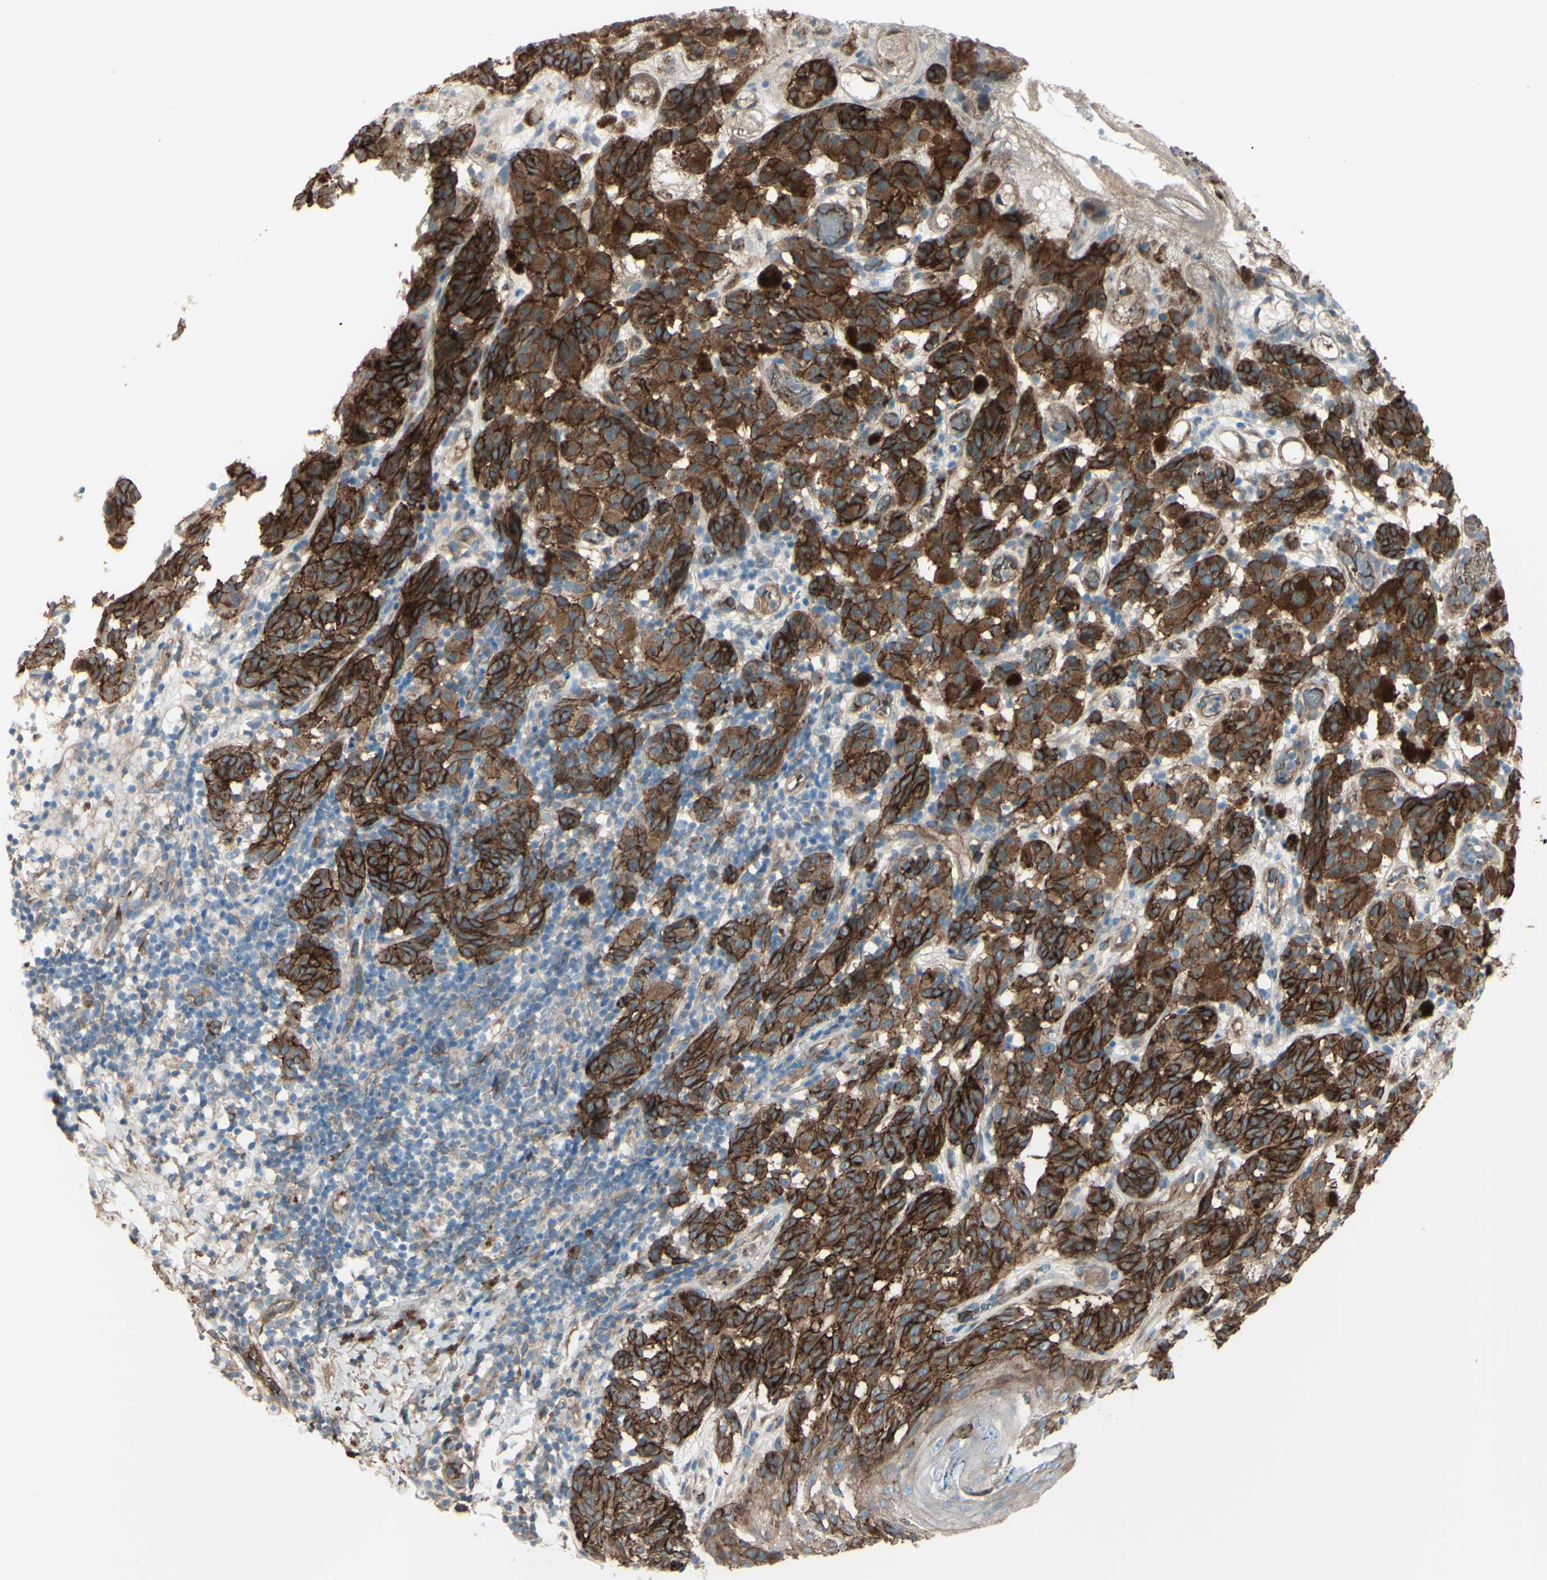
{"staining": {"intensity": "strong", "quantity": ">75%", "location": "cytoplasmic/membranous"}, "tissue": "melanoma", "cell_type": "Tumor cells", "image_type": "cancer", "snomed": [{"axis": "morphology", "description": "Malignant melanoma, NOS"}, {"axis": "topography", "description": "Skin"}], "caption": "Brown immunohistochemical staining in human melanoma reveals strong cytoplasmic/membranous positivity in approximately >75% of tumor cells. The staining is performed using DAB (3,3'-diaminobenzidine) brown chromogen to label protein expression. The nuclei are counter-stained blue using hematoxylin.", "gene": "PCDHGA2", "patient": {"sex": "female", "age": 46}}